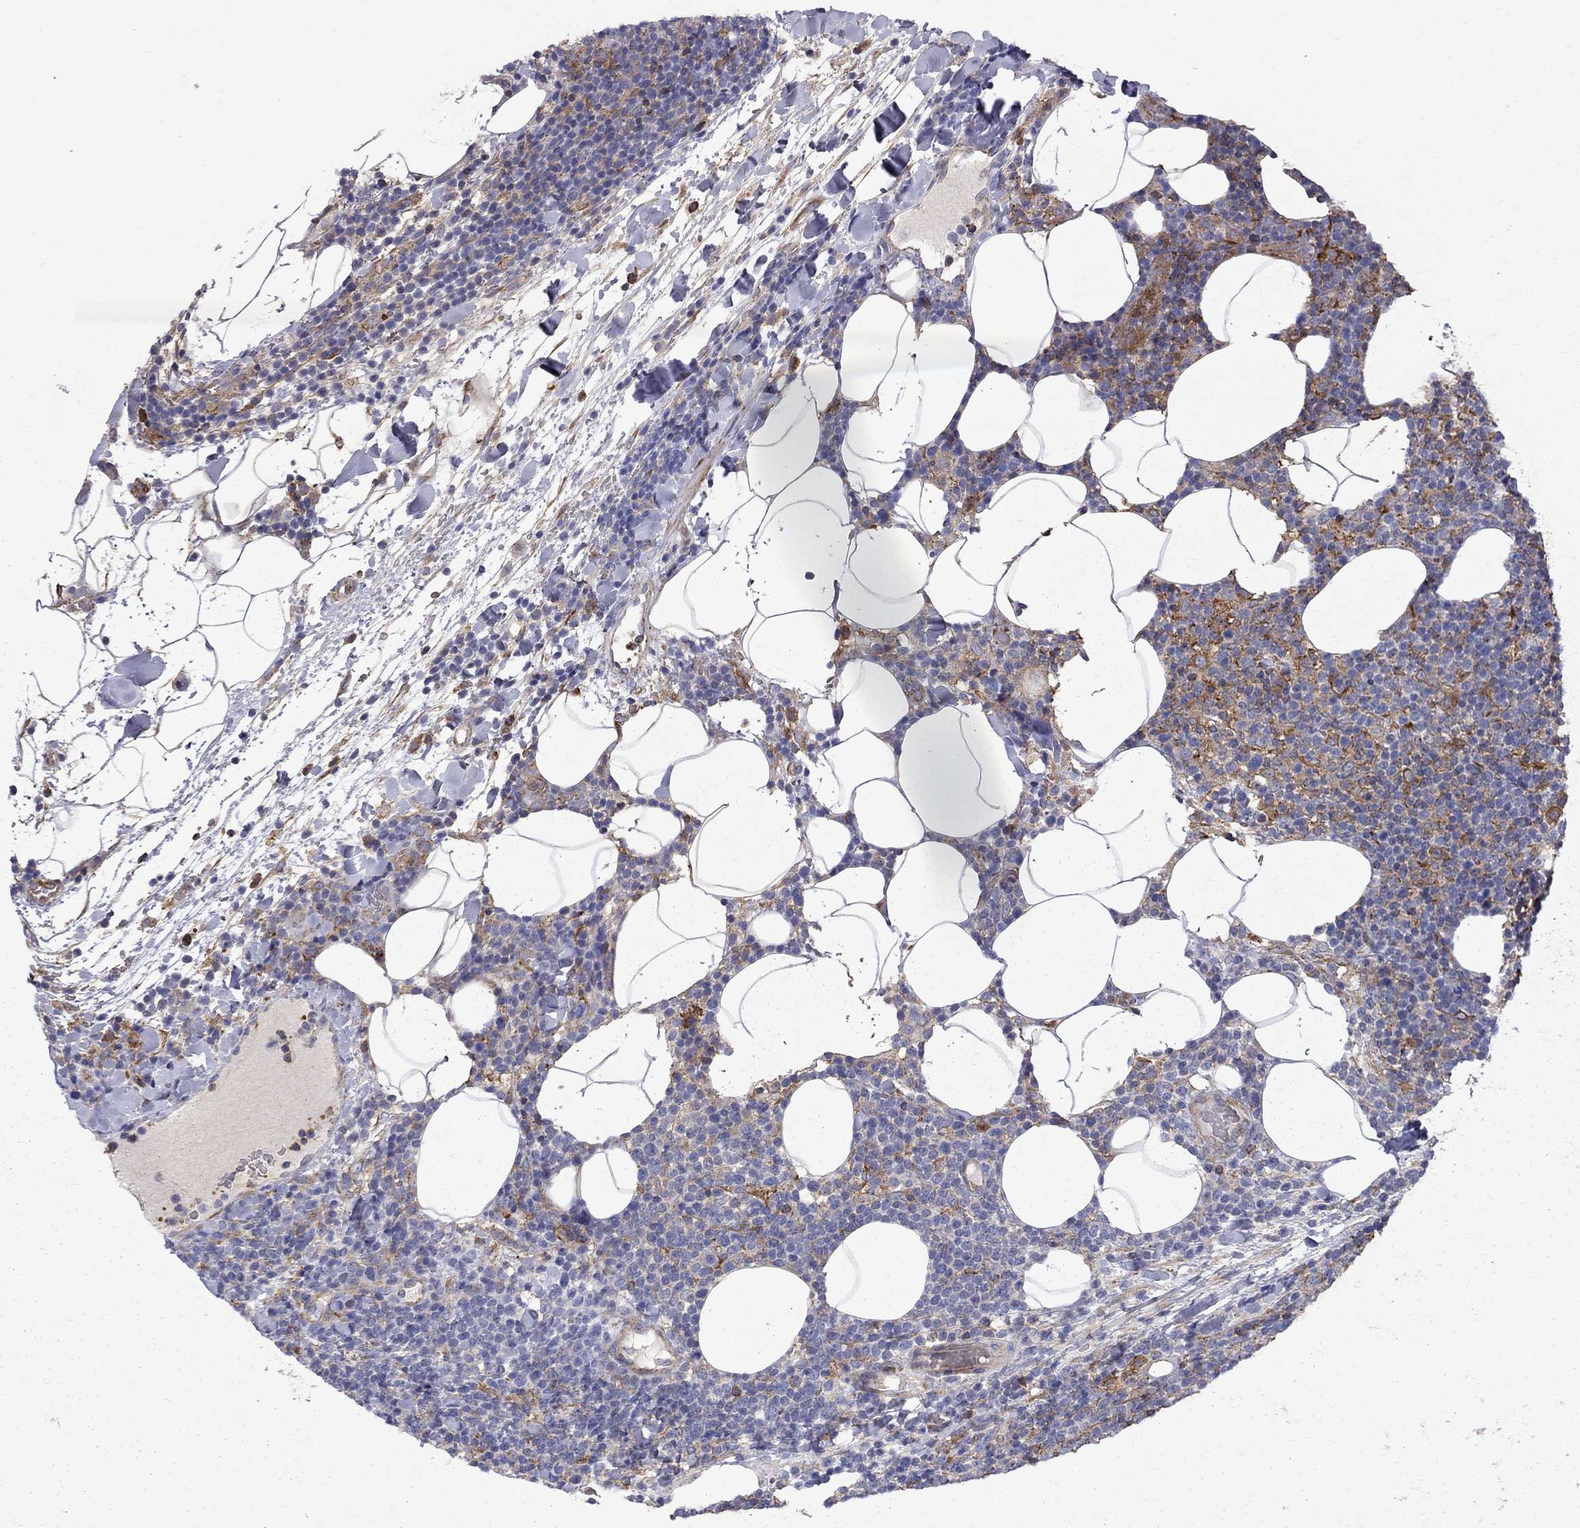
{"staining": {"intensity": "strong", "quantity": "<25%", "location": "cytoplasmic/membranous"}, "tissue": "lymphoma", "cell_type": "Tumor cells", "image_type": "cancer", "snomed": [{"axis": "morphology", "description": "Malignant lymphoma, non-Hodgkin's type, High grade"}, {"axis": "topography", "description": "Lymph node"}], "caption": "There is medium levels of strong cytoplasmic/membranous expression in tumor cells of malignant lymphoma, non-Hodgkin's type (high-grade), as demonstrated by immunohistochemical staining (brown color).", "gene": "EIF4E3", "patient": {"sex": "male", "age": 61}}